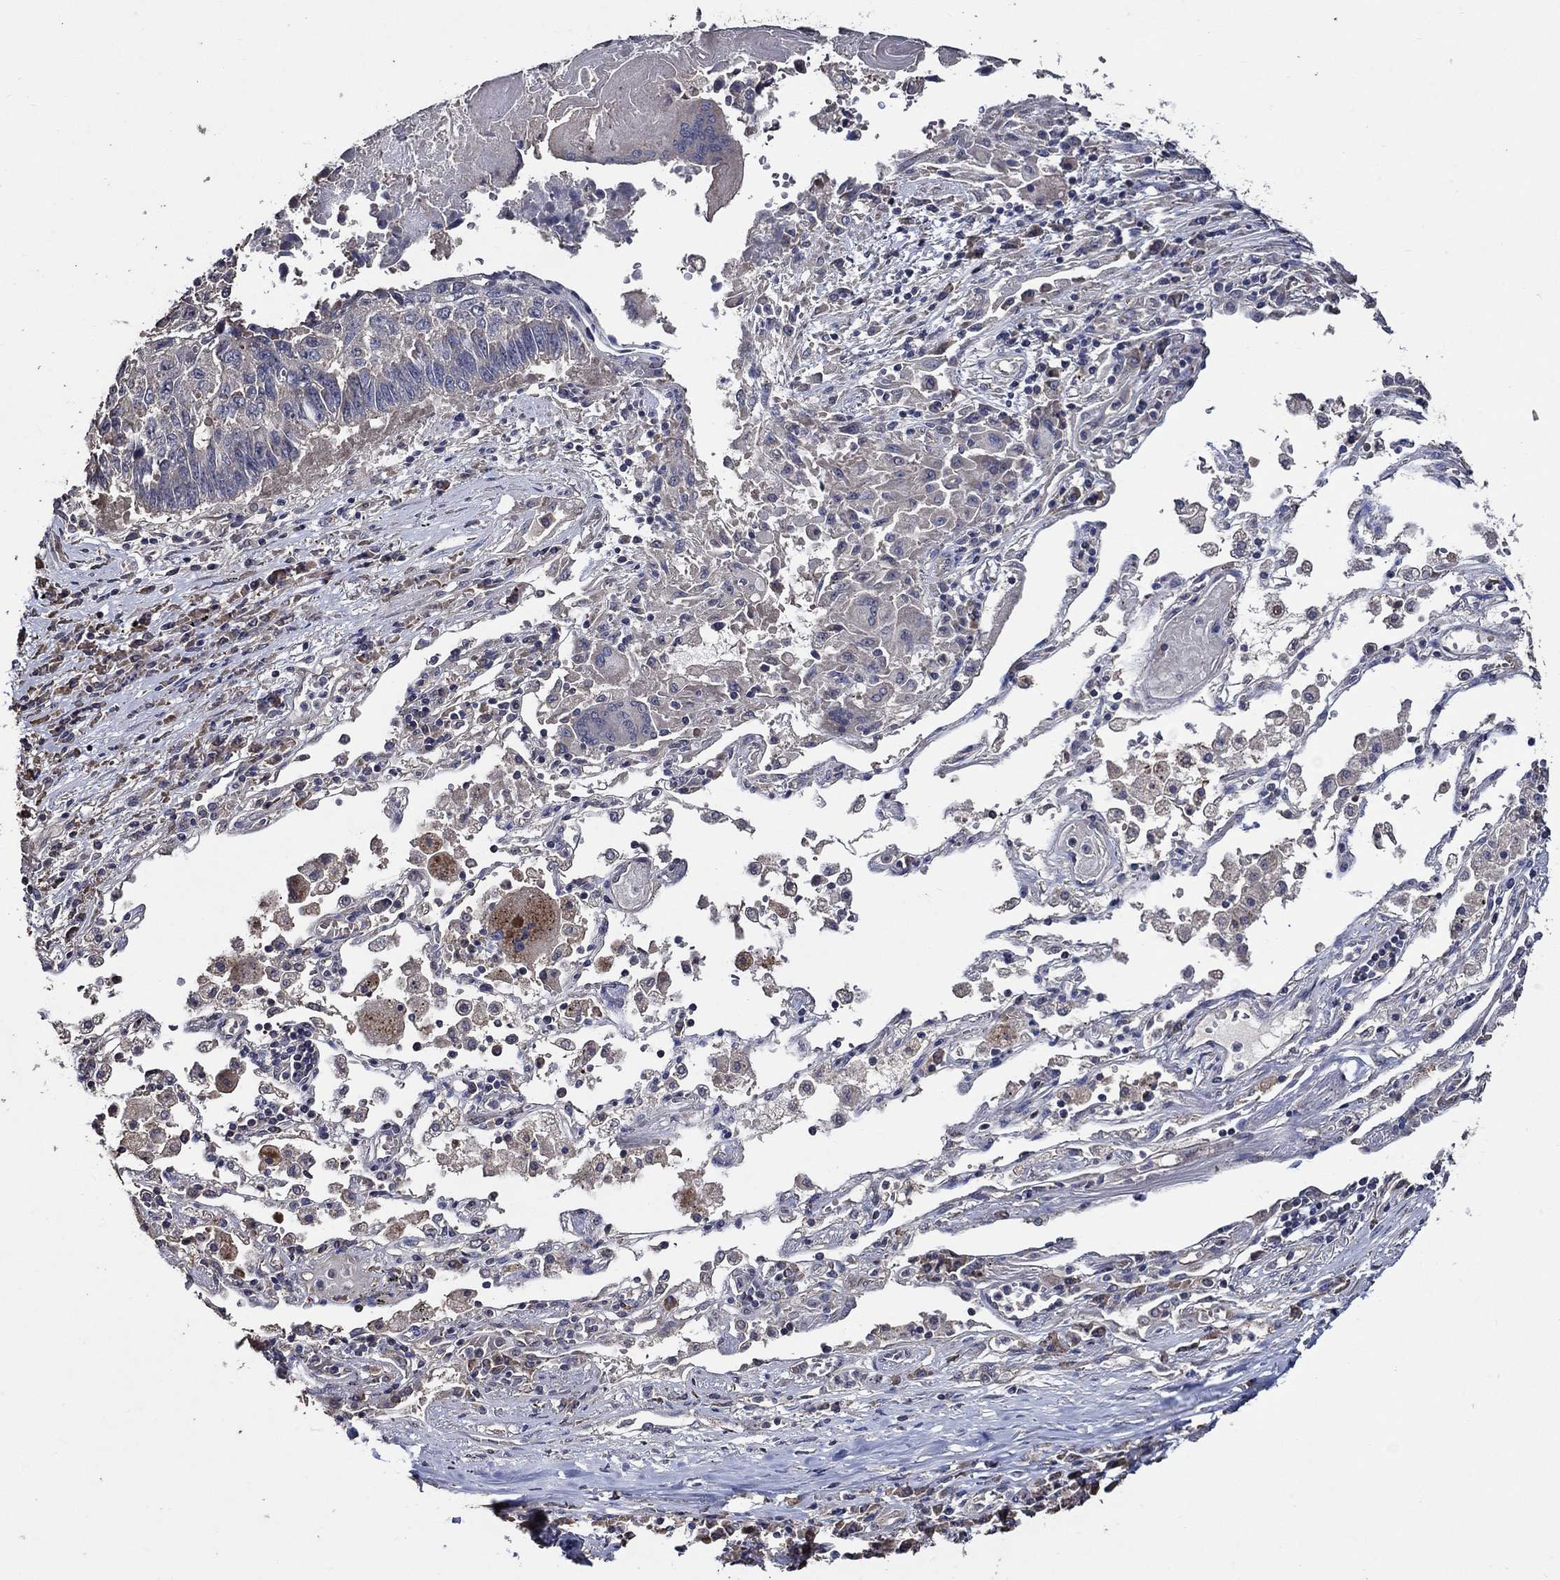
{"staining": {"intensity": "negative", "quantity": "none", "location": "none"}, "tissue": "lung cancer", "cell_type": "Tumor cells", "image_type": "cancer", "snomed": [{"axis": "morphology", "description": "Squamous cell carcinoma, NOS"}, {"axis": "topography", "description": "Lung"}], "caption": "There is no significant staining in tumor cells of lung squamous cell carcinoma.", "gene": "HAP1", "patient": {"sex": "male", "age": 73}}